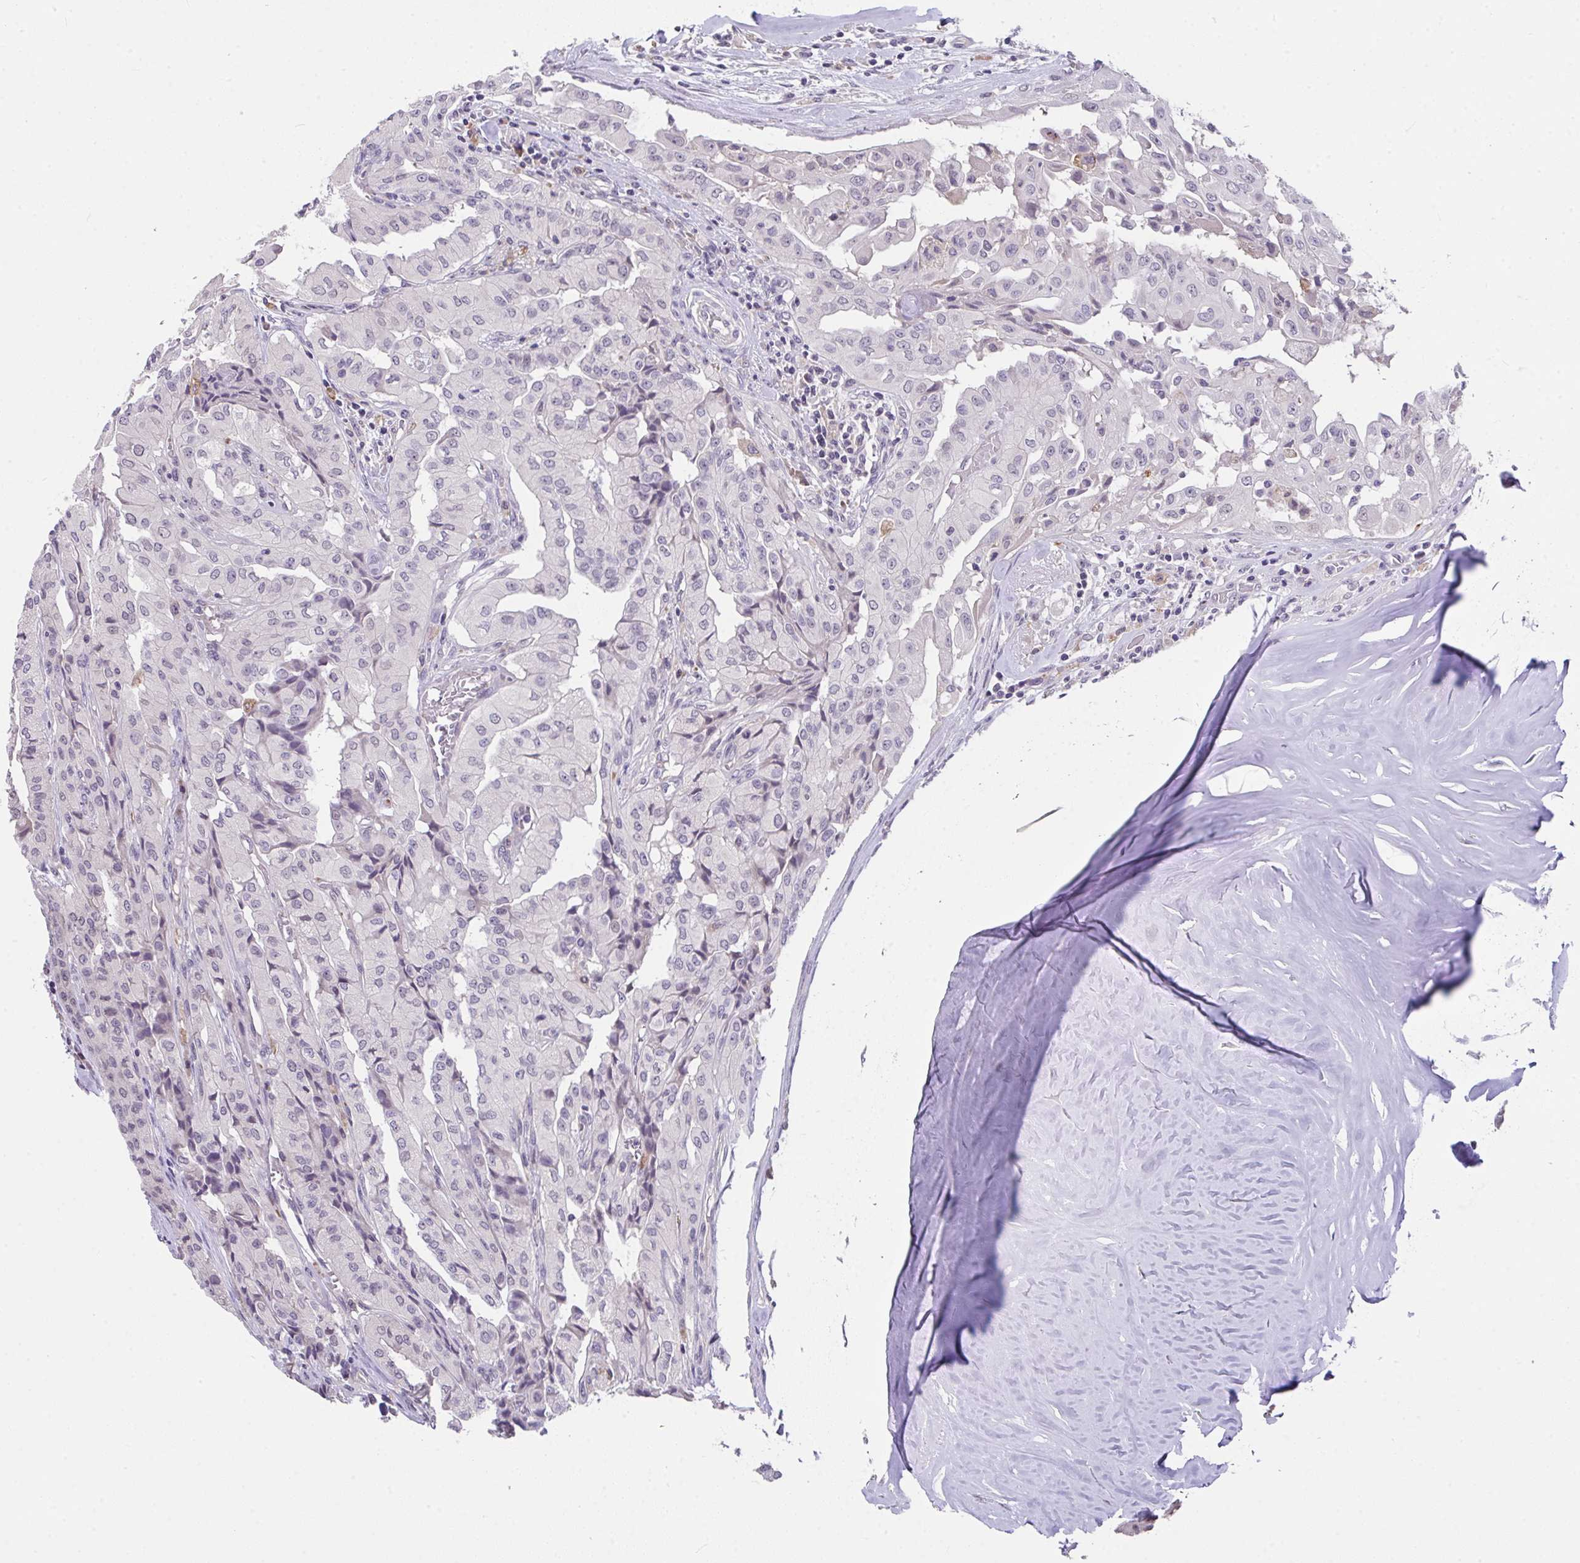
{"staining": {"intensity": "negative", "quantity": "none", "location": "none"}, "tissue": "thyroid cancer", "cell_type": "Tumor cells", "image_type": "cancer", "snomed": [{"axis": "morphology", "description": "Papillary adenocarcinoma, NOS"}, {"axis": "topography", "description": "Thyroid gland"}], "caption": "Immunohistochemistry (IHC) photomicrograph of neoplastic tissue: thyroid cancer (papillary adenocarcinoma) stained with DAB displays no significant protein positivity in tumor cells.", "gene": "GLTPD2", "patient": {"sex": "female", "age": 59}}